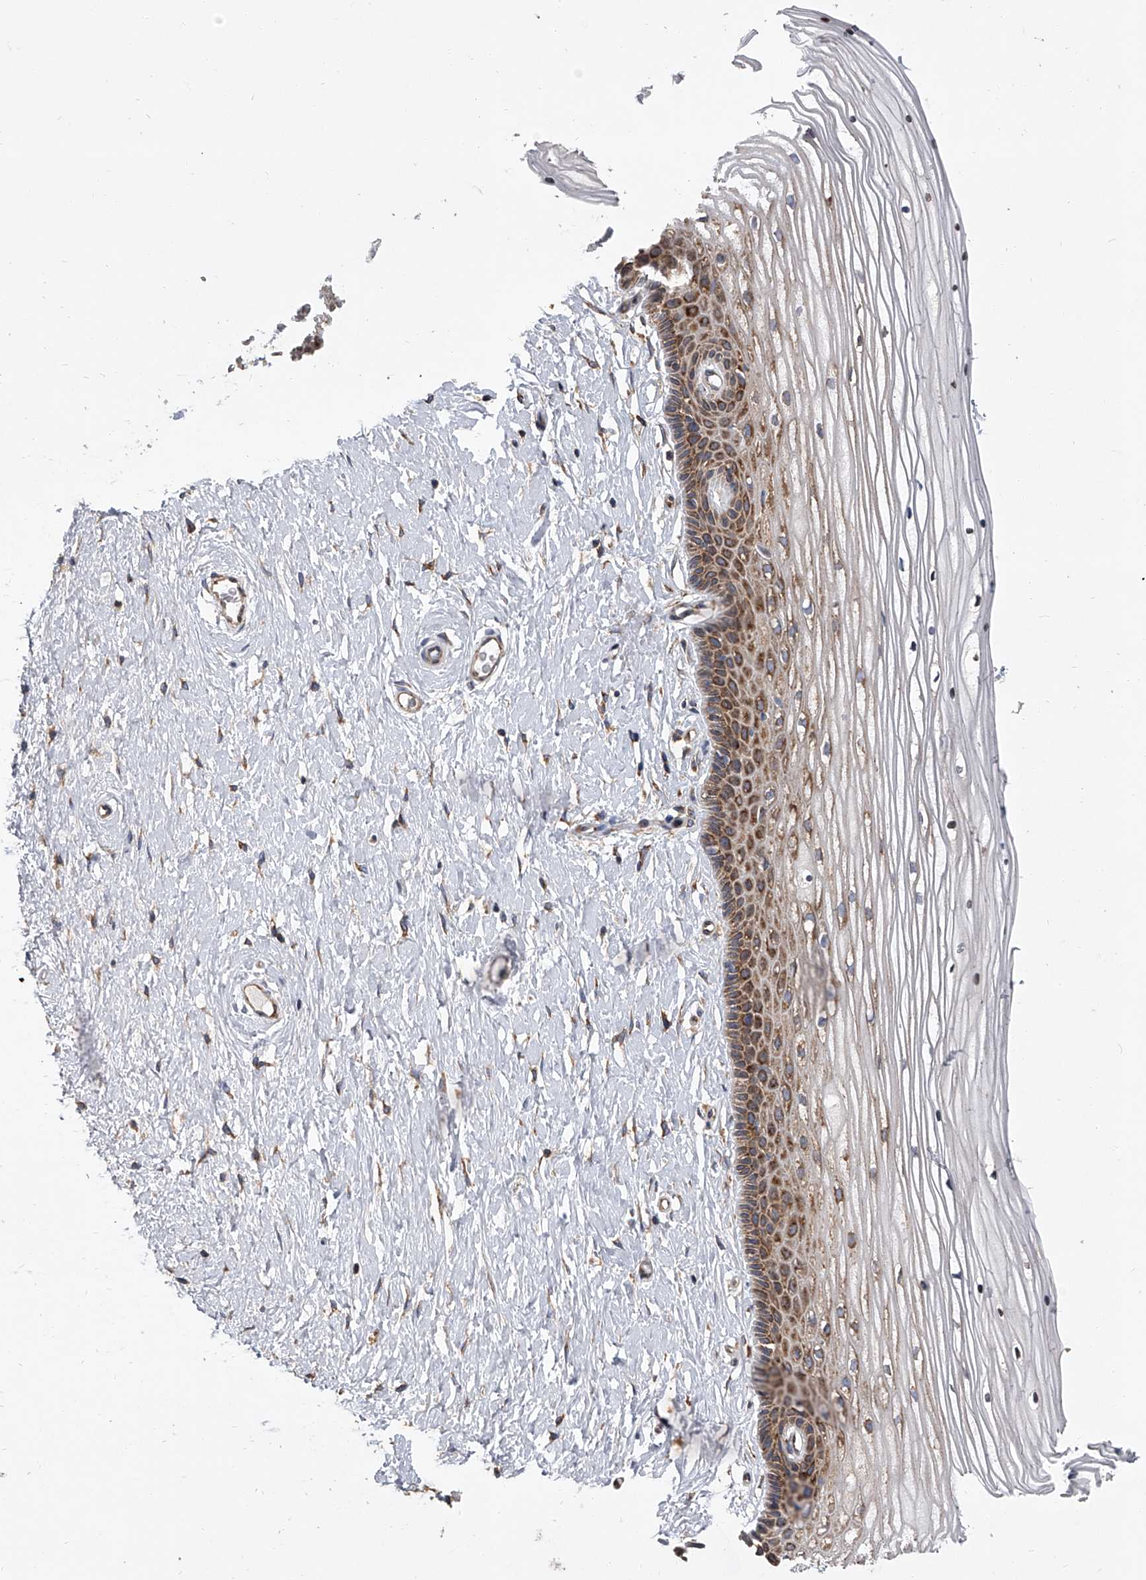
{"staining": {"intensity": "strong", "quantity": ">75%", "location": "cytoplasmic/membranous"}, "tissue": "vagina", "cell_type": "Squamous epithelial cells", "image_type": "normal", "snomed": [{"axis": "morphology", "description": "Normal tissue, NOS"}, {"axis": "topography", "description": "Vagina"}, {"axis": "topography", "description": "Cervix"}], "caption": "The micrograph exhibits immunohistochemical staining of normal vagina. There is strong cytoplasmic/membranous expression is appreciated in approximately >75% of squamous epithelial cells. Immunohistochemistry stains the protein in brown and the nuclei are stained blue.", "gene": "EIF2S2", "patient": {"sex": "female", "age": 40}}